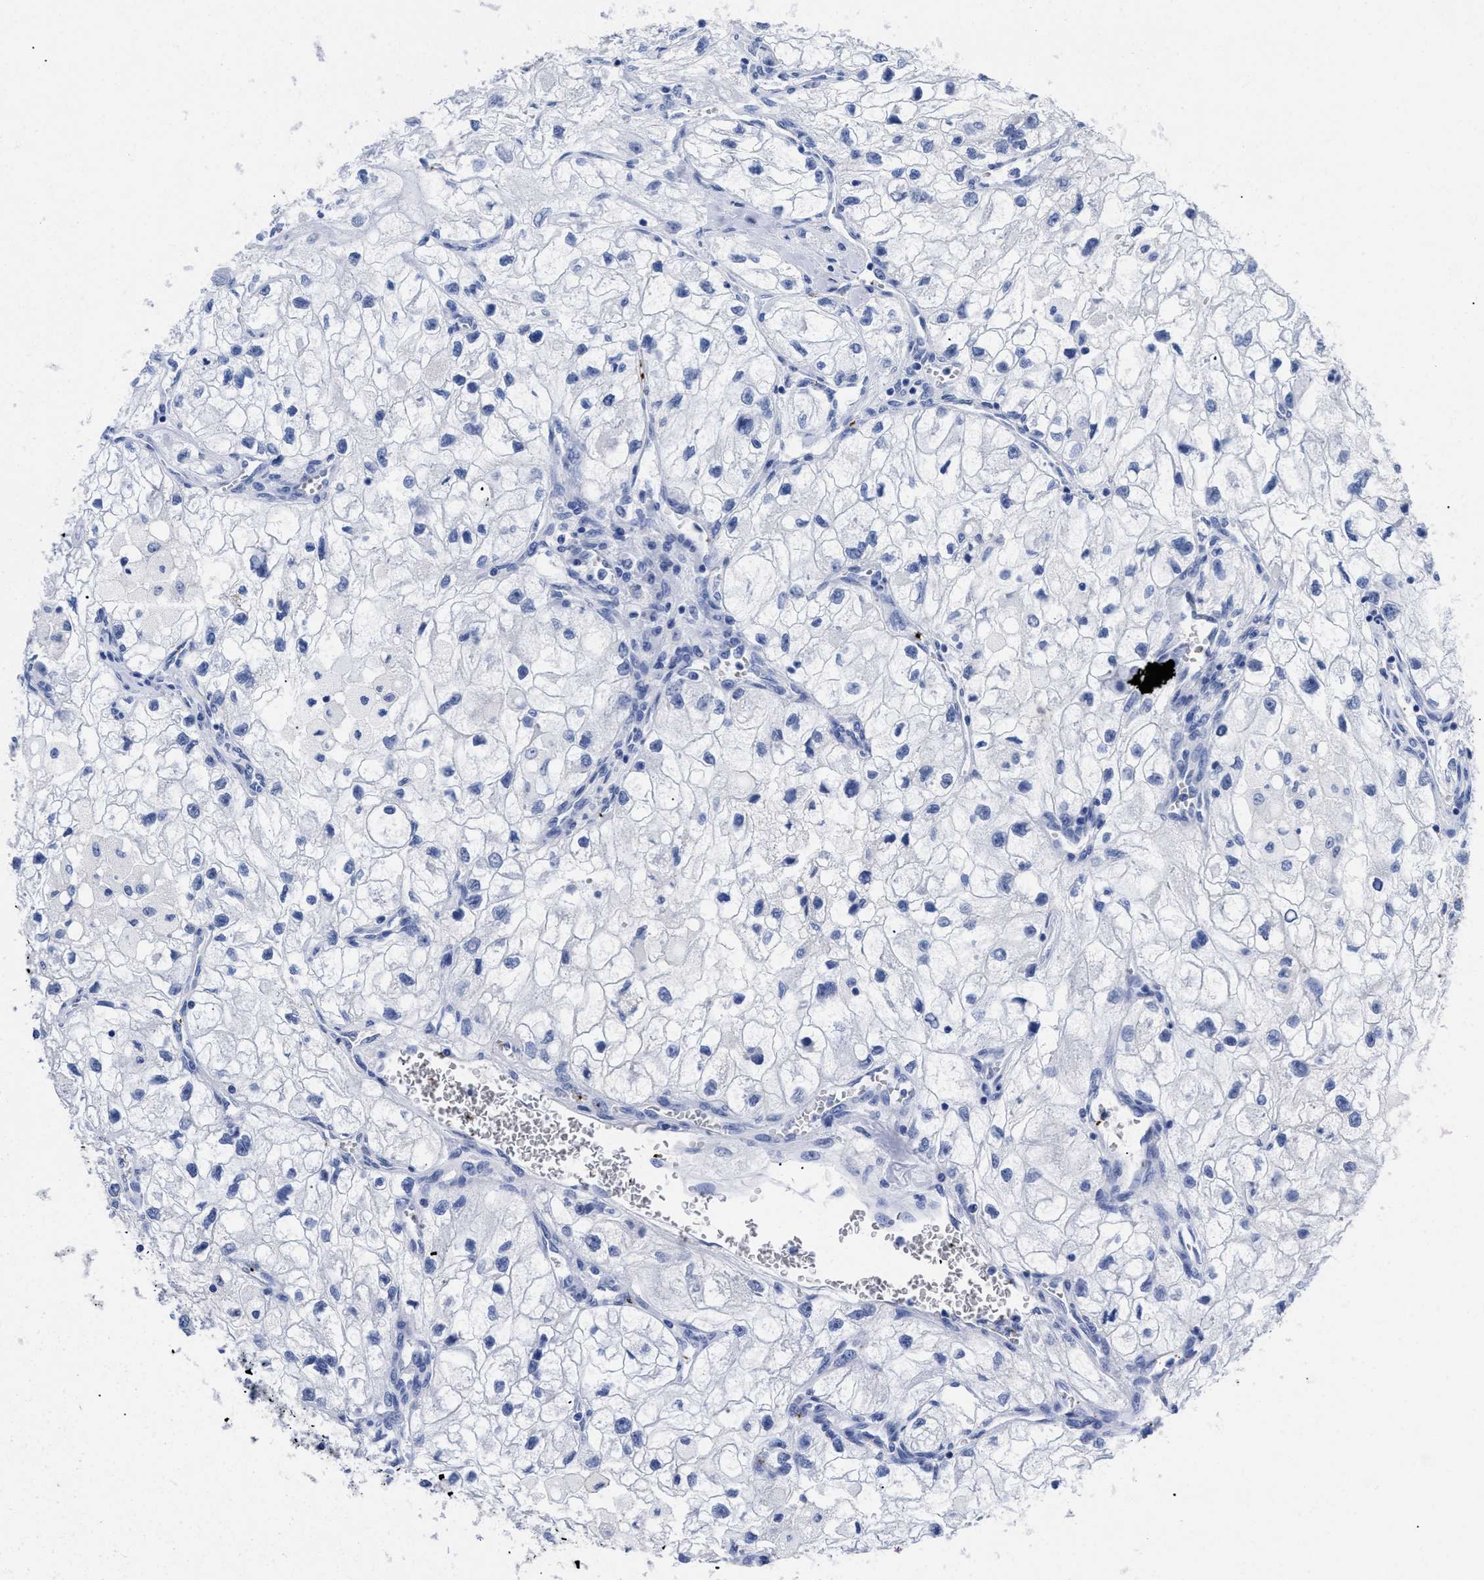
{"staining": {"intensity": "negative", "quantity": "none", "location": "none"}, "tissue": "renal cancer", "cell_type": "Tumor cells", "image_type": "cancer", "snomed": [{"axis": "morphology", "description": "Adenocarcinoma, NOS"}, {"axis": "topography", "description": "Kidney"}], "caption": "An immunohistochemistry (IHC) histopathology image of adenocarcinoma (renal) is shown. There is no staining in tumor cells of adenocarcinoma (renal).", "gene": "TREML1", "patient": {"sex": "female", "age": 70}}